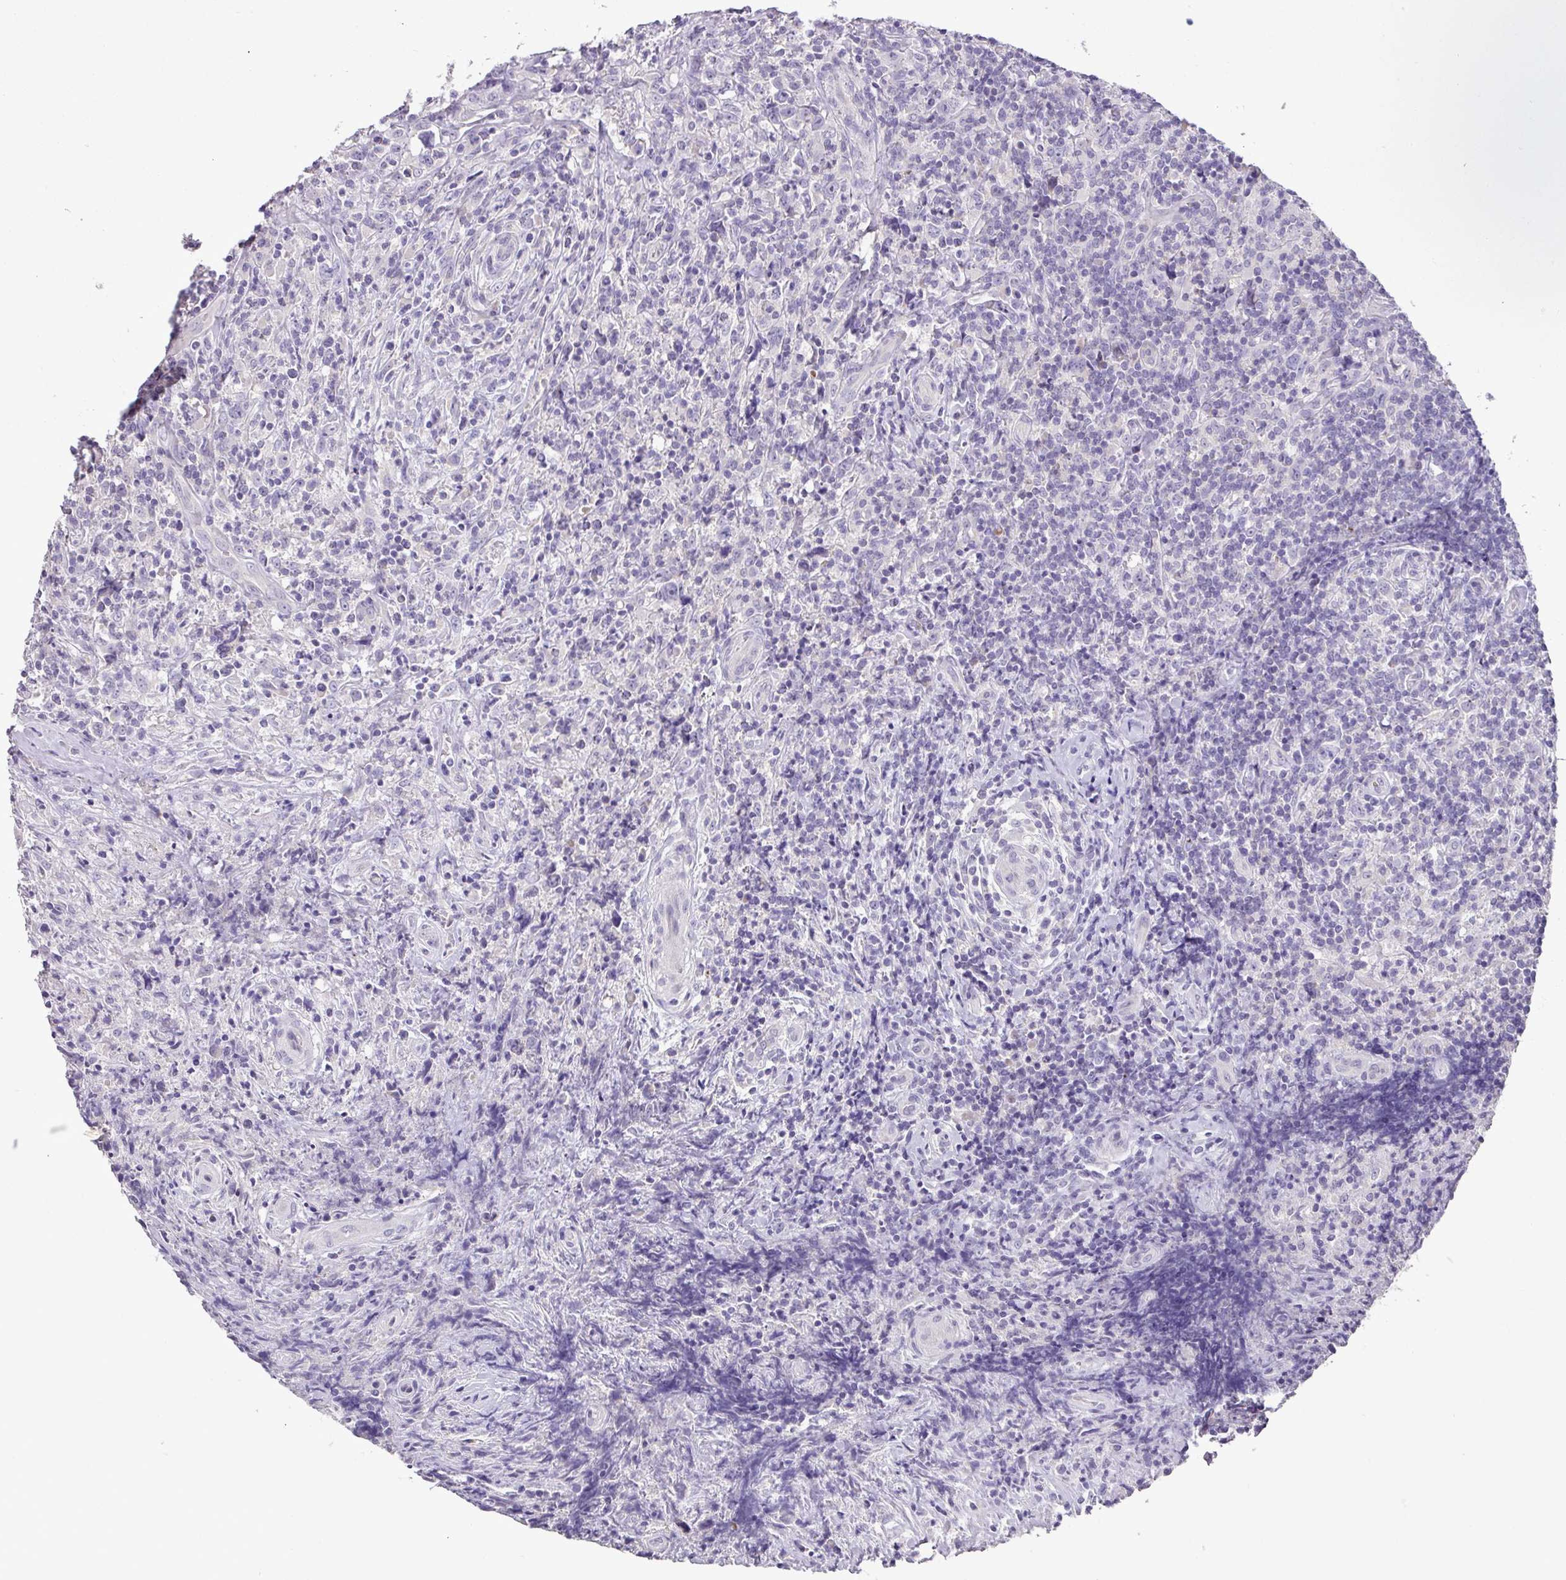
{"staining": {"intensity": "negative", "quantity": "none", "location": "none"}, "tissue": "lymphoma", "cell_type": "Tumor cells", "image_type": "cancer", "snomed": [{"axis": "morphology", "description": "Hodgkin's disease, NOS"}, {"axis": "topography", "description": "Lymph node"}], "caption": "A high-resolution histopathology image shows immunohistochemistry staining of lymphoma, which shows no significant staining in tumor cells.", "gene": "BRINP2", "patient": {"sex": "female", "age": 18}}